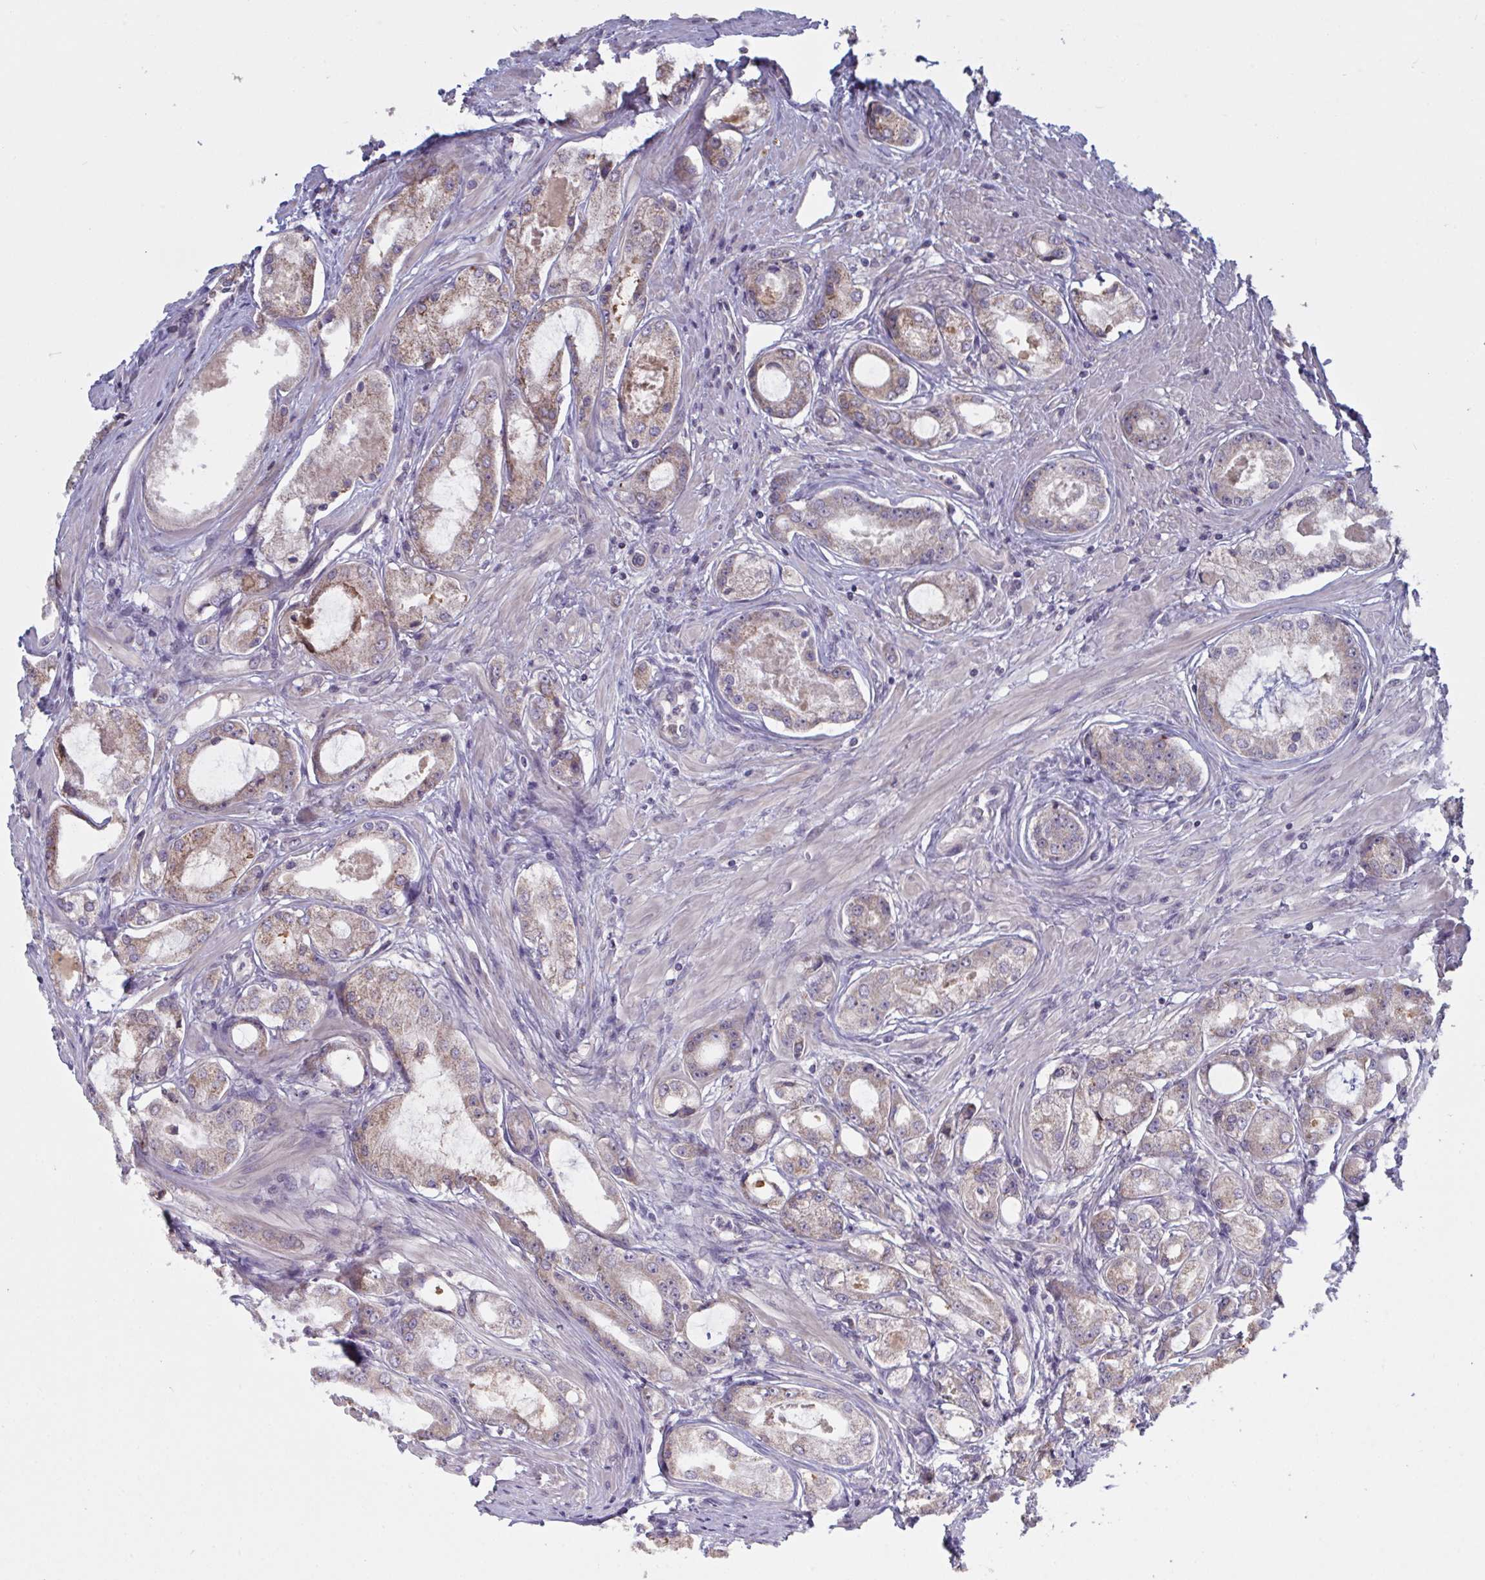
{"staining": {"intensity": "weak", "quantity": "25%-75%", "location": "cytoplasmic/membranous"}, "tissue": "prostate cancer", "cell_type": "Tumor cells", "image_type": "cancer", "snomed": [{"axis": "morphology", "description": "Adenocarcinoma, Low grade"}, {"axis": "topography", "description": "Prostate"}], "caption": "This is a photomicrograph of IHC staining of low-grade adenocarcinoma (prostate), which shows weak expression in the cytoplasmic/membranous of tumor cells.", "gene": "CD1E", "patient": {"sex": "male", "age": 68}}